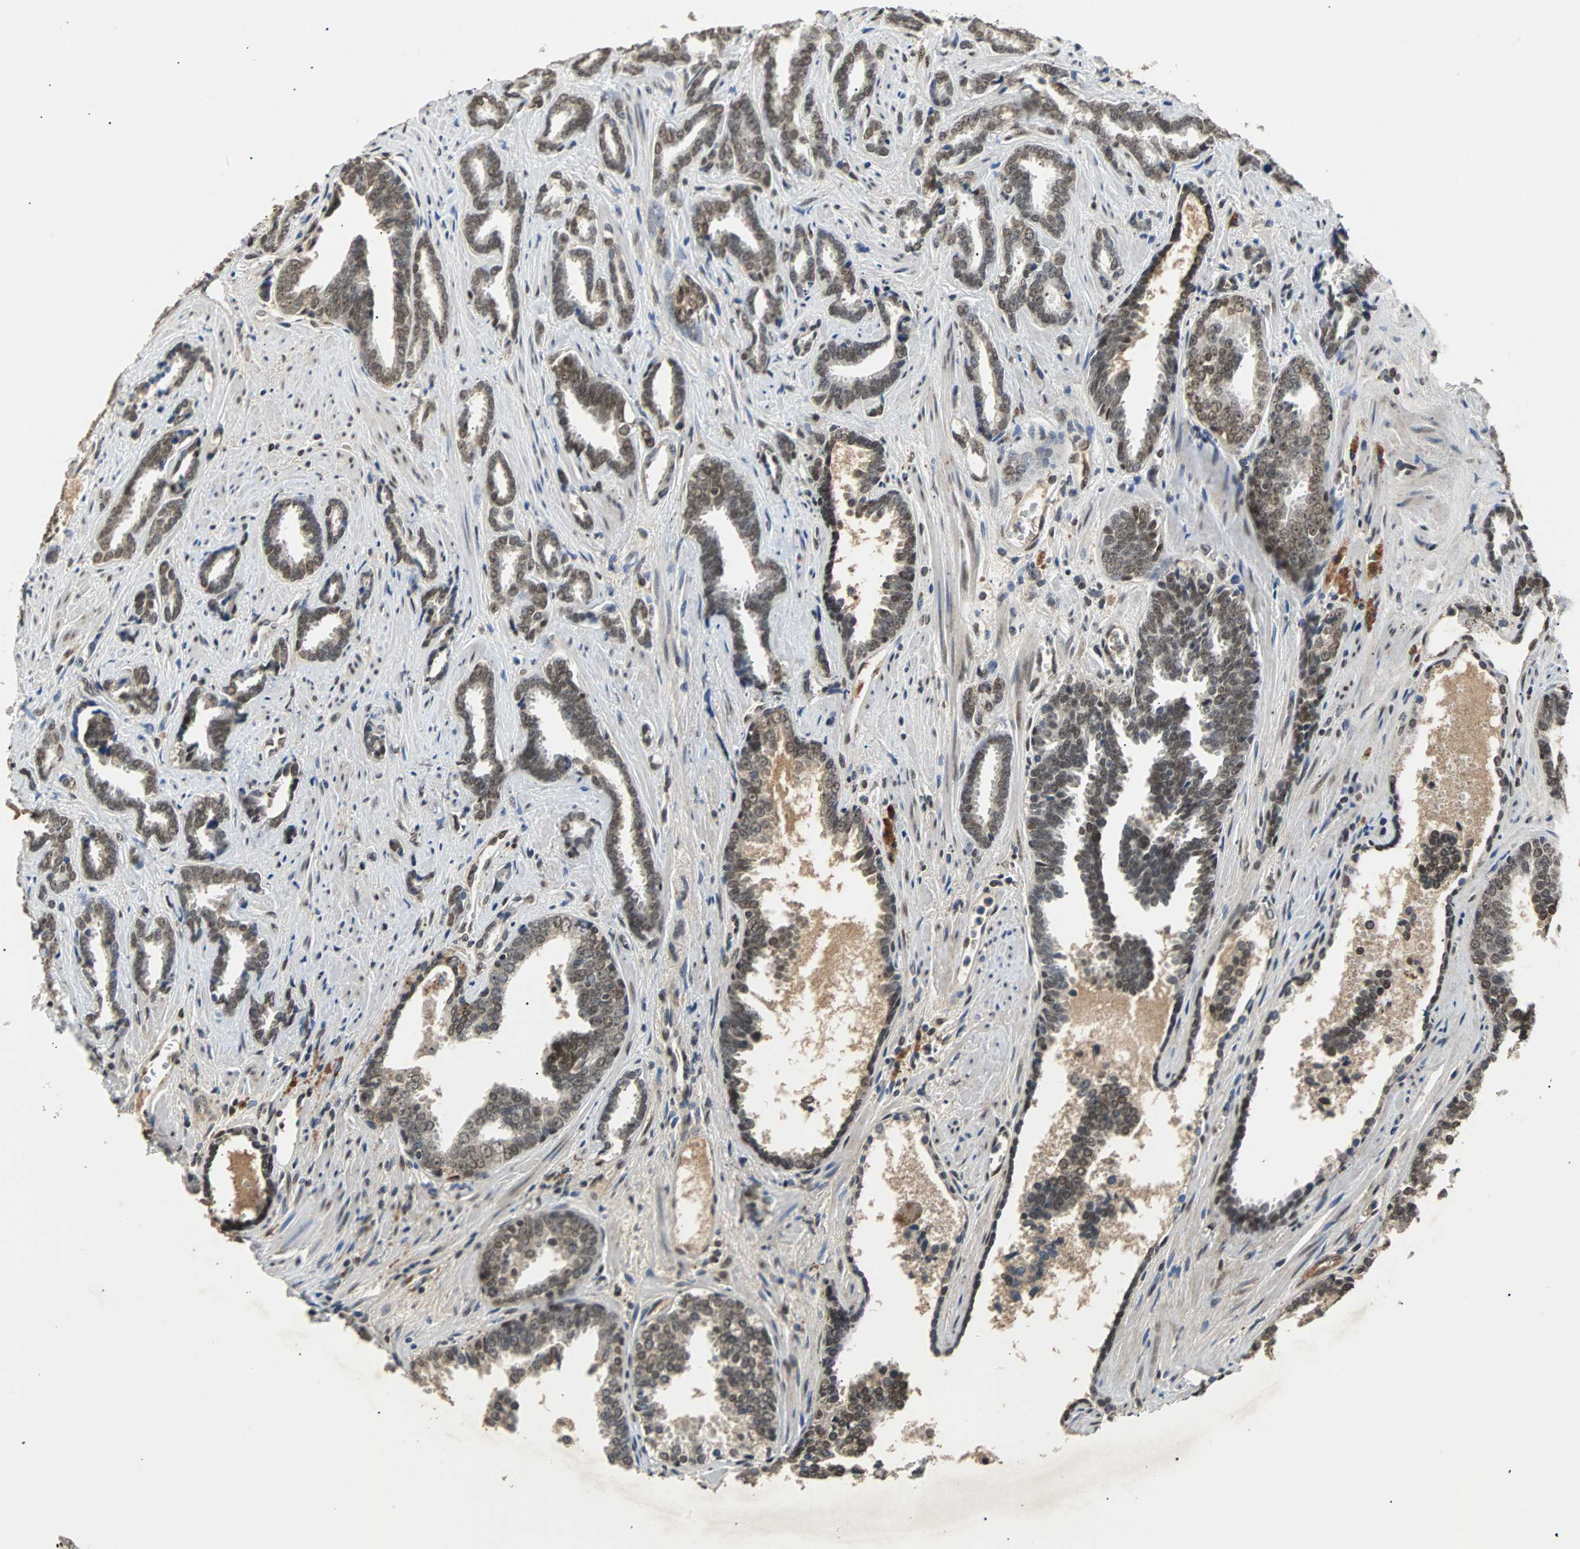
{"staining": {"intensity": "weak", "quantity": ">75%", "location": "nuclear"}, "tissue": "prostate cancer", "cell_type": "Tumor cells", "image_type": "cancer", "snomed": [{"axis": "morphology", "description": "Adenocarcinoma, High grade"}, {"axis": "topography", "description": "Prostate"}], "caption": "Human prostate adenocarcinoma (high-grade) stained with a brown dye shows weak nuclear positive staining in about >75% of tumor cells.", "gene": "PHC1", "patient": {"sex": "male", "age": 67}}